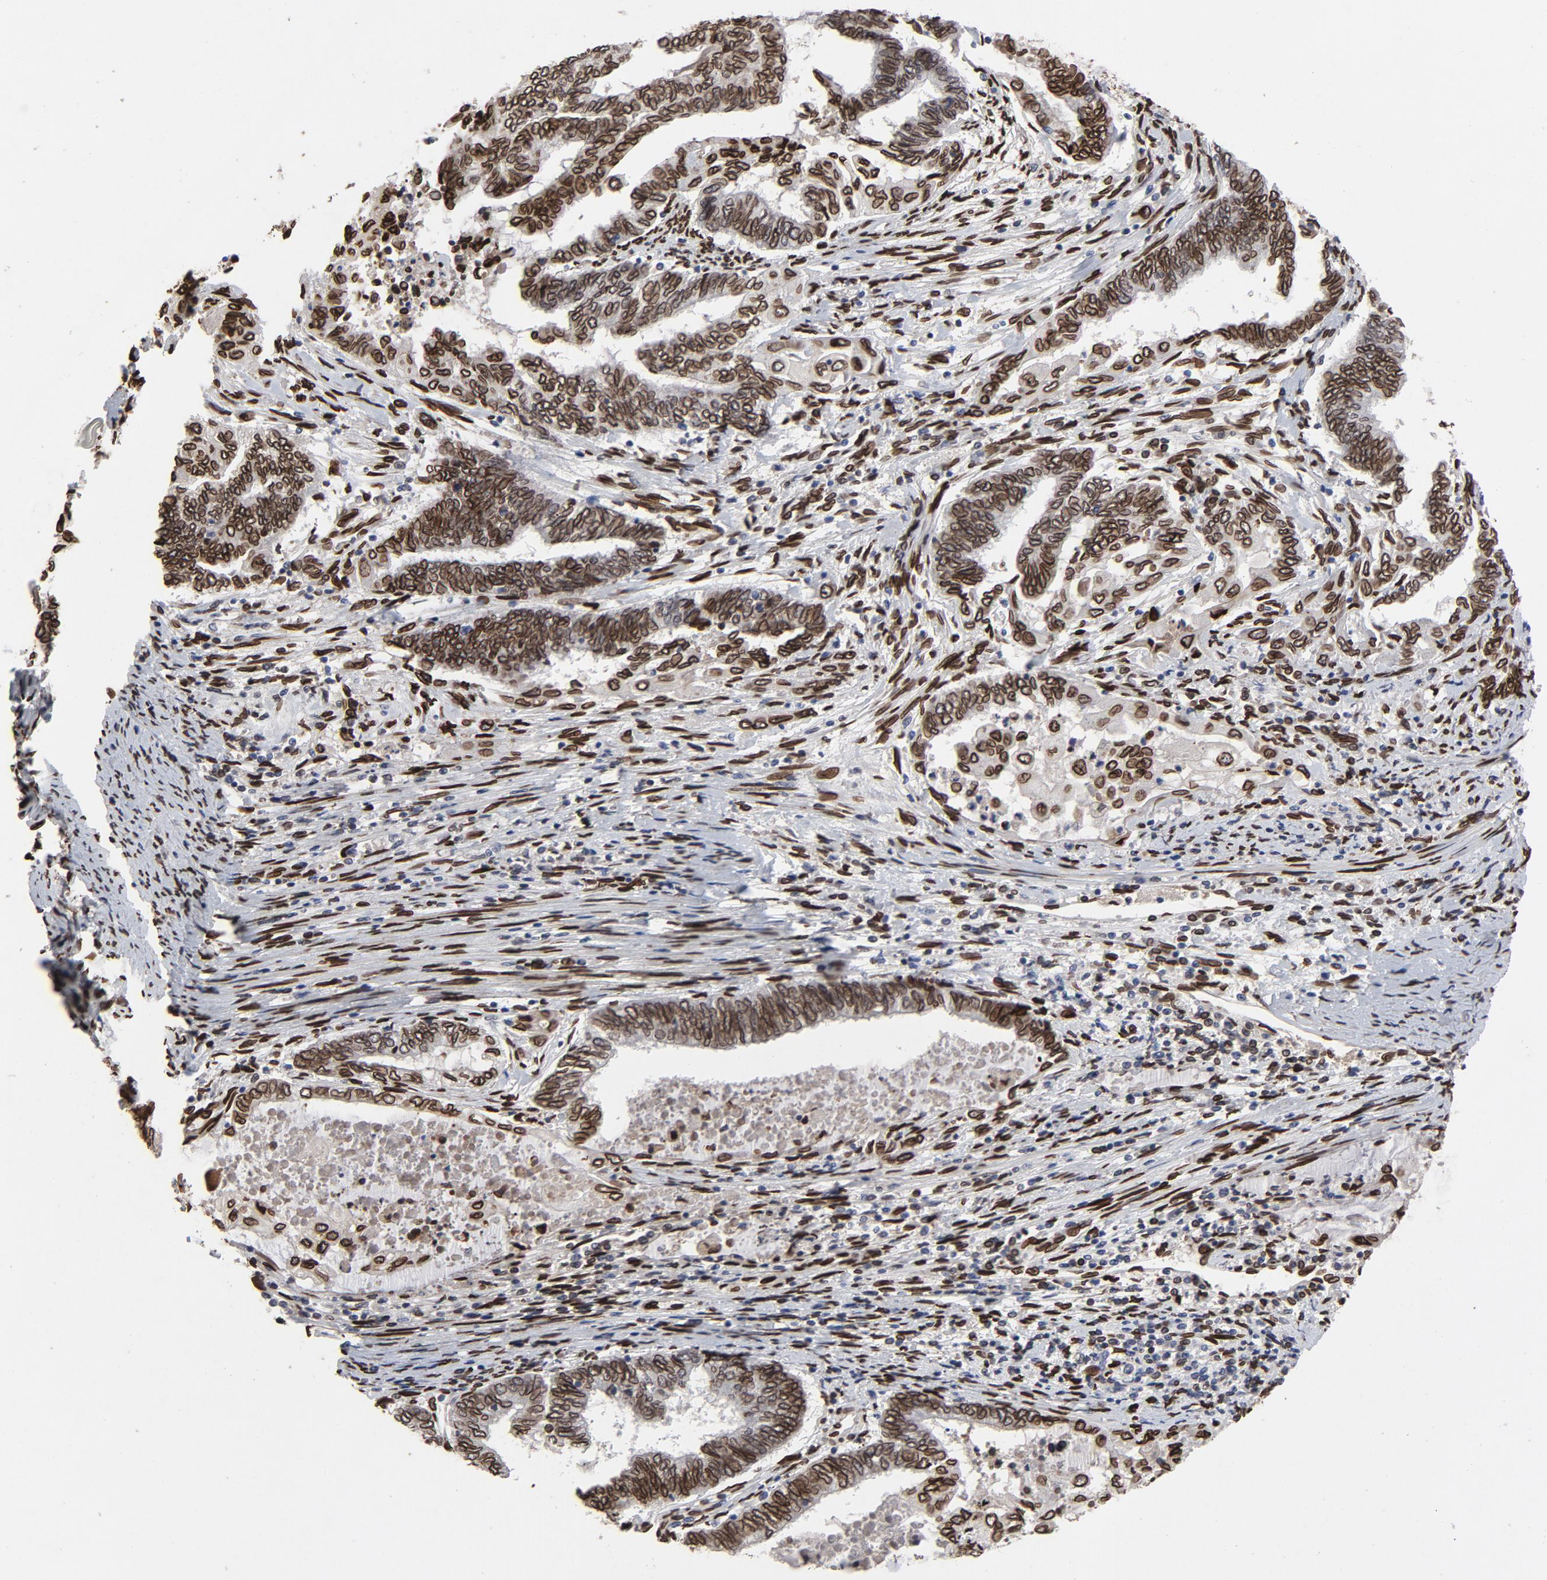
{"staining": {"intensity": "strong", "quantity": ">75%", "location": "cytoplasmic/membranous,nuclear"}, "tissue": "endometrial cancer", "cell_type": "Tumor cells", "image_type": "cancer", "snomed": [{"axis": "morphology", "description": "Adenocarcinoma, NOS"}, {"axis": "topography", "description": "Uterus"}, {"axis": "topography", "description": "Endometrium"}], "caption": "This image demonstrates immunohistochemistry staining of human endometrial cancer (adenocarcinoma), with high strong cytoplasmic/membranous and nuclear positivity in about >75% of tumor cells.", "gene": "LMNA", "patient": {"sex": "female", "age": 70}}